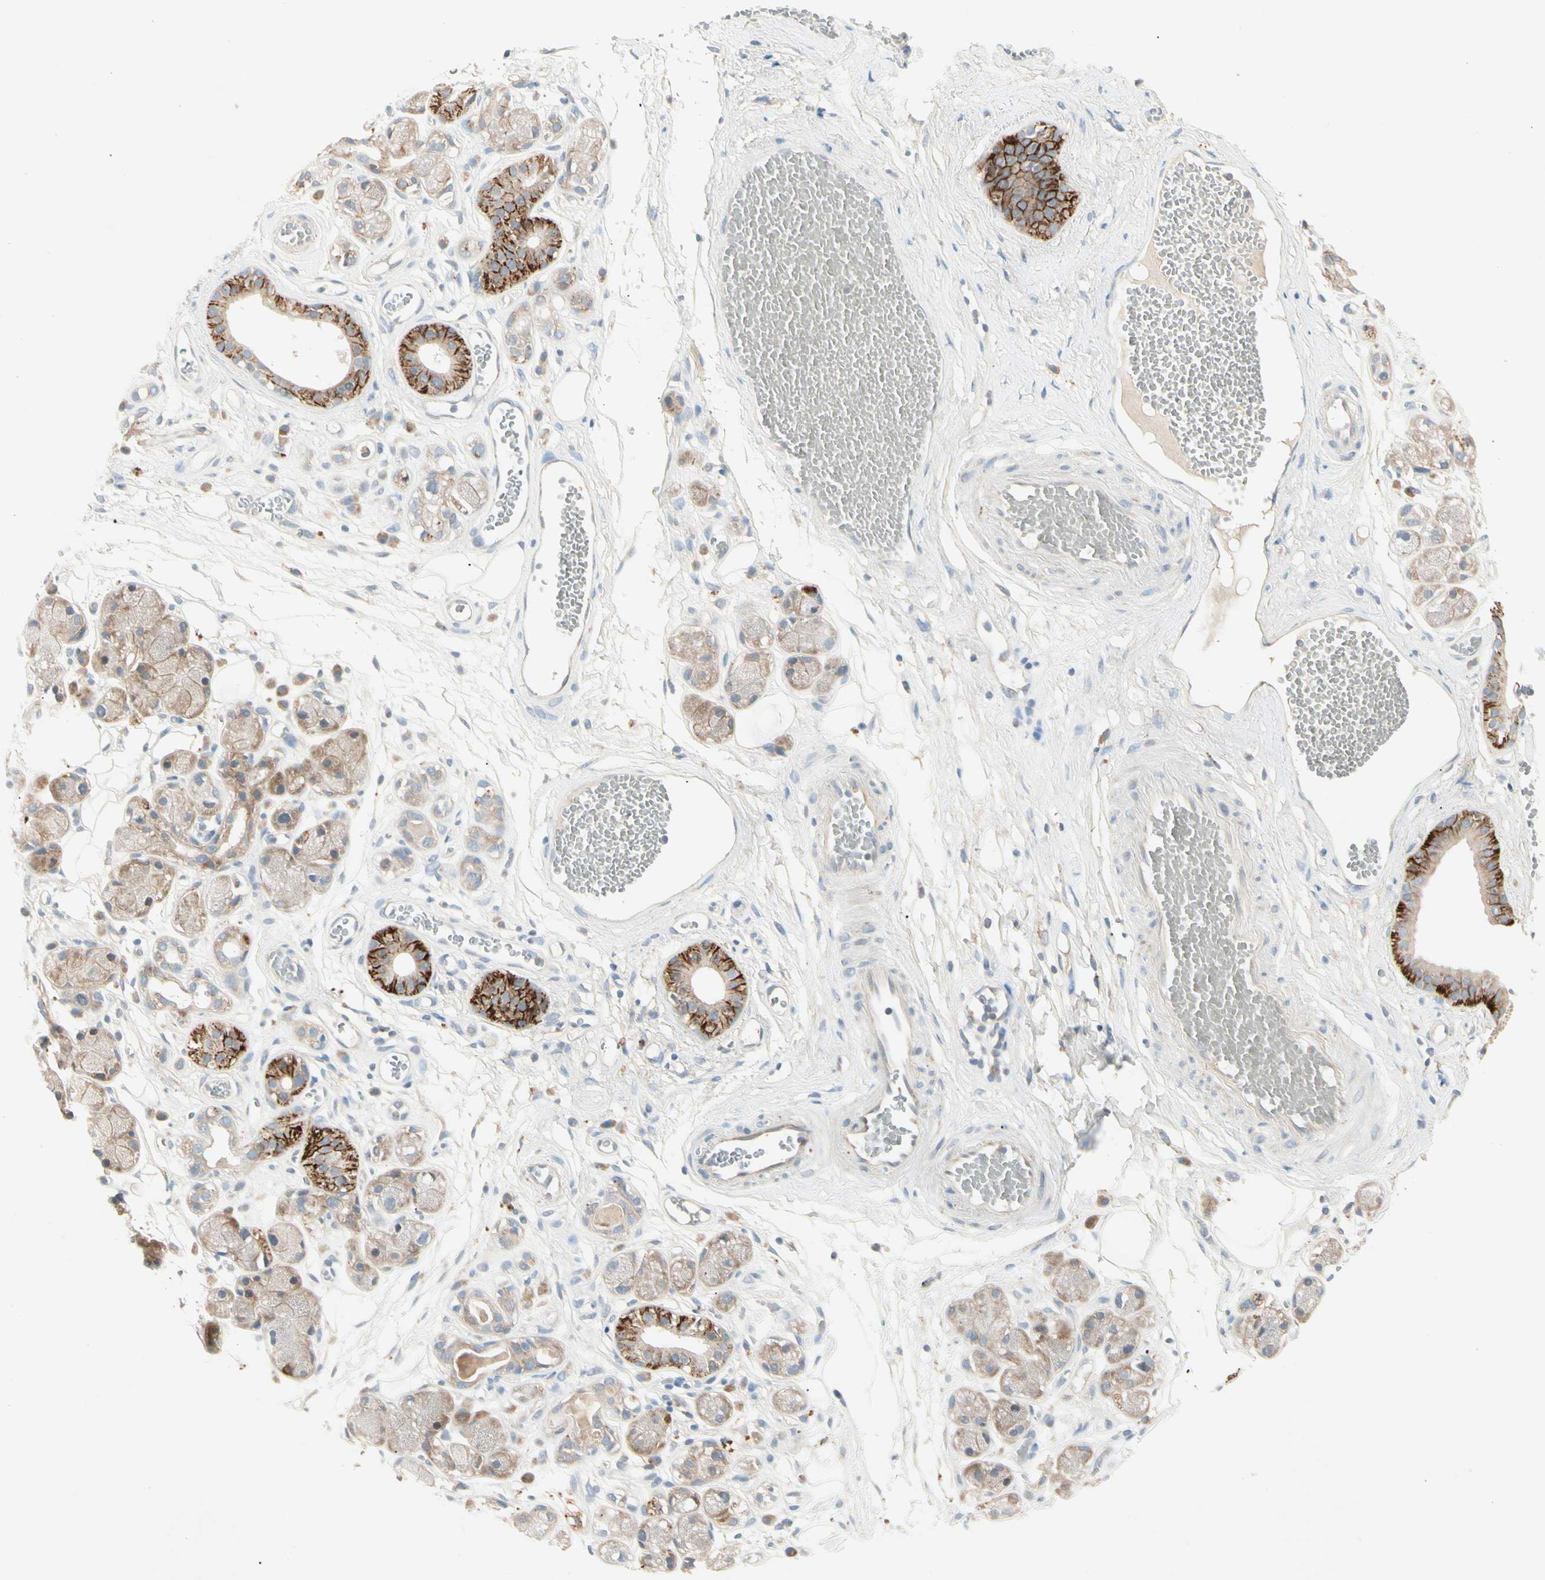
{"staining": {"intensity": "negative", "quantity": "none", "location": "none"}, "tissue": "adipose tissue", "cell_type": "Adipocytes", "image_type": "normal", "snomed": [{"axis": "morphology", "description": "Normal tissue, NOS"}, {"axis": "morphology", "description": "Inflammation, NOS"}, {"axis": "topography", "description": "Vascular tissue"}, {"axis": "topography", "description": "Salivary gland"}], "caption": "Adipose tissue was stained to show a protein in brown. There is no significant positivity in adipocytes. (DAB (3,3'-diaminobenzidine) IHC, high magnification).", "gene": "IL1R1", "patient": {"sex": "female", "age": 75}}